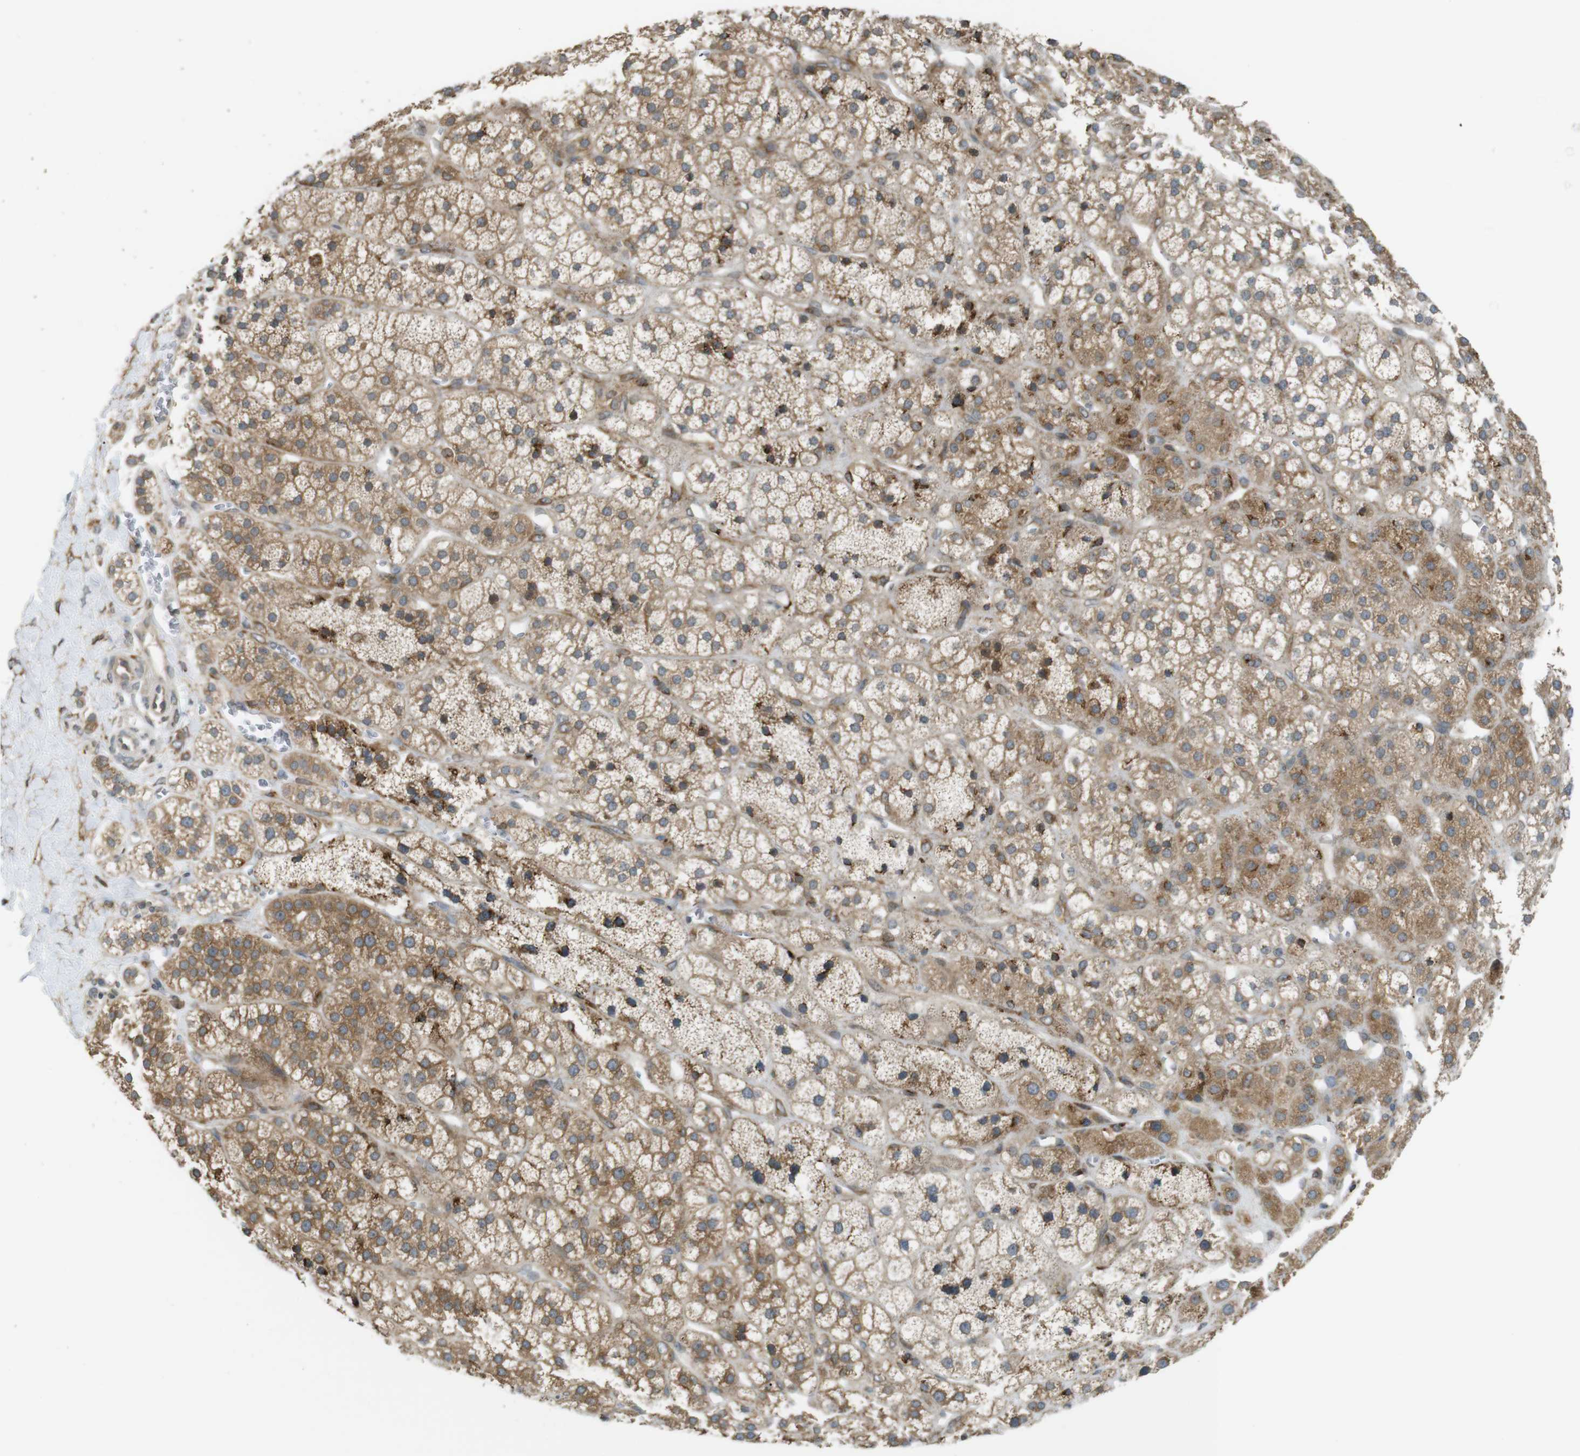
{"staining": {"intensity": "moderate", "quantity": ">75%", "location": "cytoplasmic/membranous"}, "tissue": "adrenal gland", "cell_type": "Glandular cells", "image_type": "normal", "snomed": [{"axis": "morphology", "description": "Normal tissue, NOS"}, {"axis": "topography", "description": "Adrenal gland"}], "caption": "A high-resolution image shows immunohistochemistry staining of unremarkable adrenal gland, which shows moderate cytoplasmic/membranous expression in approximately >75% of glandular cells. The protein of interest is shown in brown color, while the nuclei are stained blue.", "gene": "TMED4", "patient": {"sex": "male", "age": 56}}